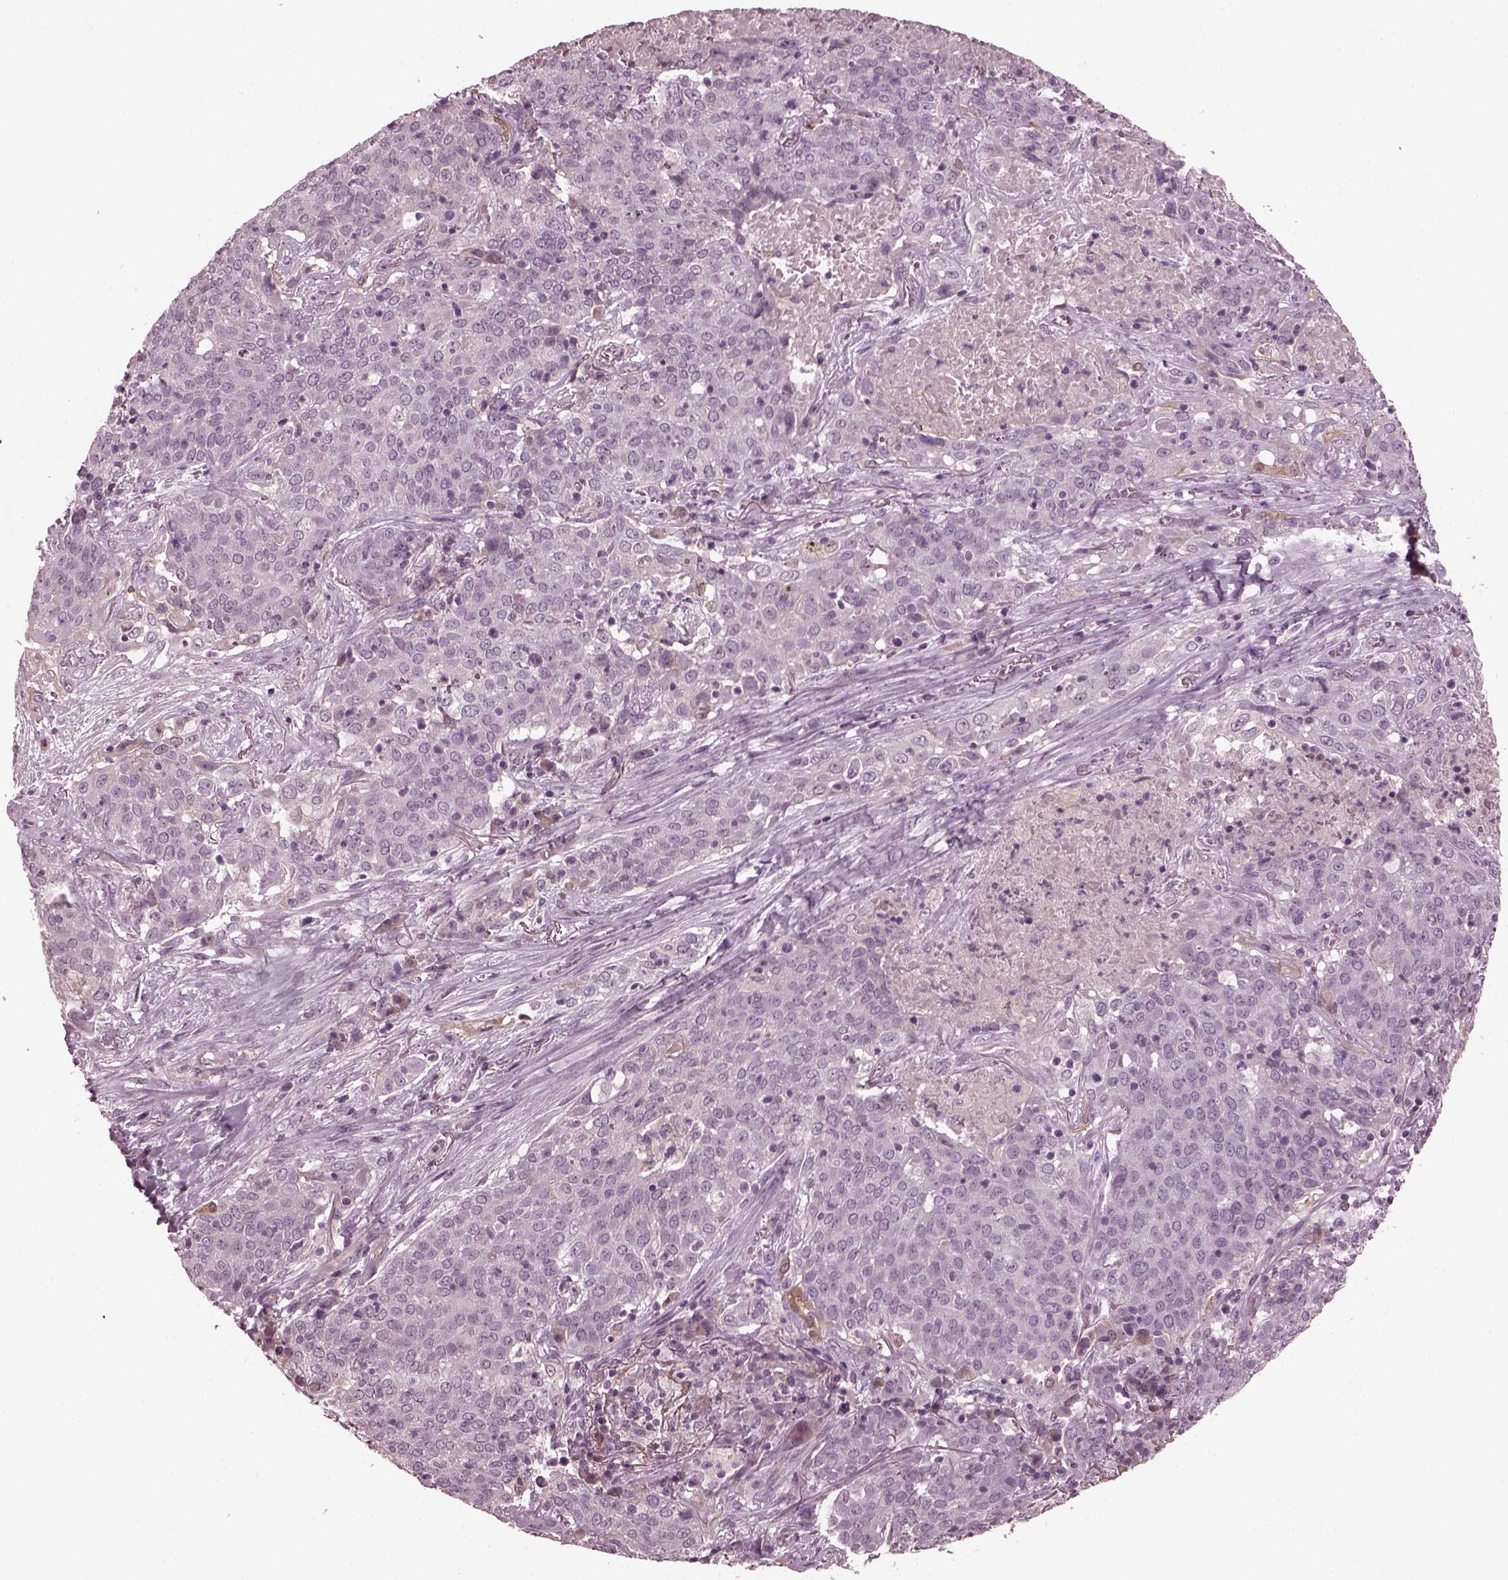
{"staining": {"intensity": "negative", "quantity": "none", "location": "none"}, "tissue": "lung cancer", "cell_type": "Tumor cells", "image_type": "cancer", "snomed": [{"axis": "morphology", "description": "Squamous cell carcinoma, NOS"}, {"axis": "topography", "description": "Lung"}], "caption": "Immunohistochemistry of human lung squamous cell carcinoma shows no staining in tumor cells. The staining was performed using DAB to visualize the protein expression in brown, while the nuclei were stained in blue with hematoxylin (Magnification: 20x).", "gene": "PORCN", "patient": {"sex": "male", "age": 82}}